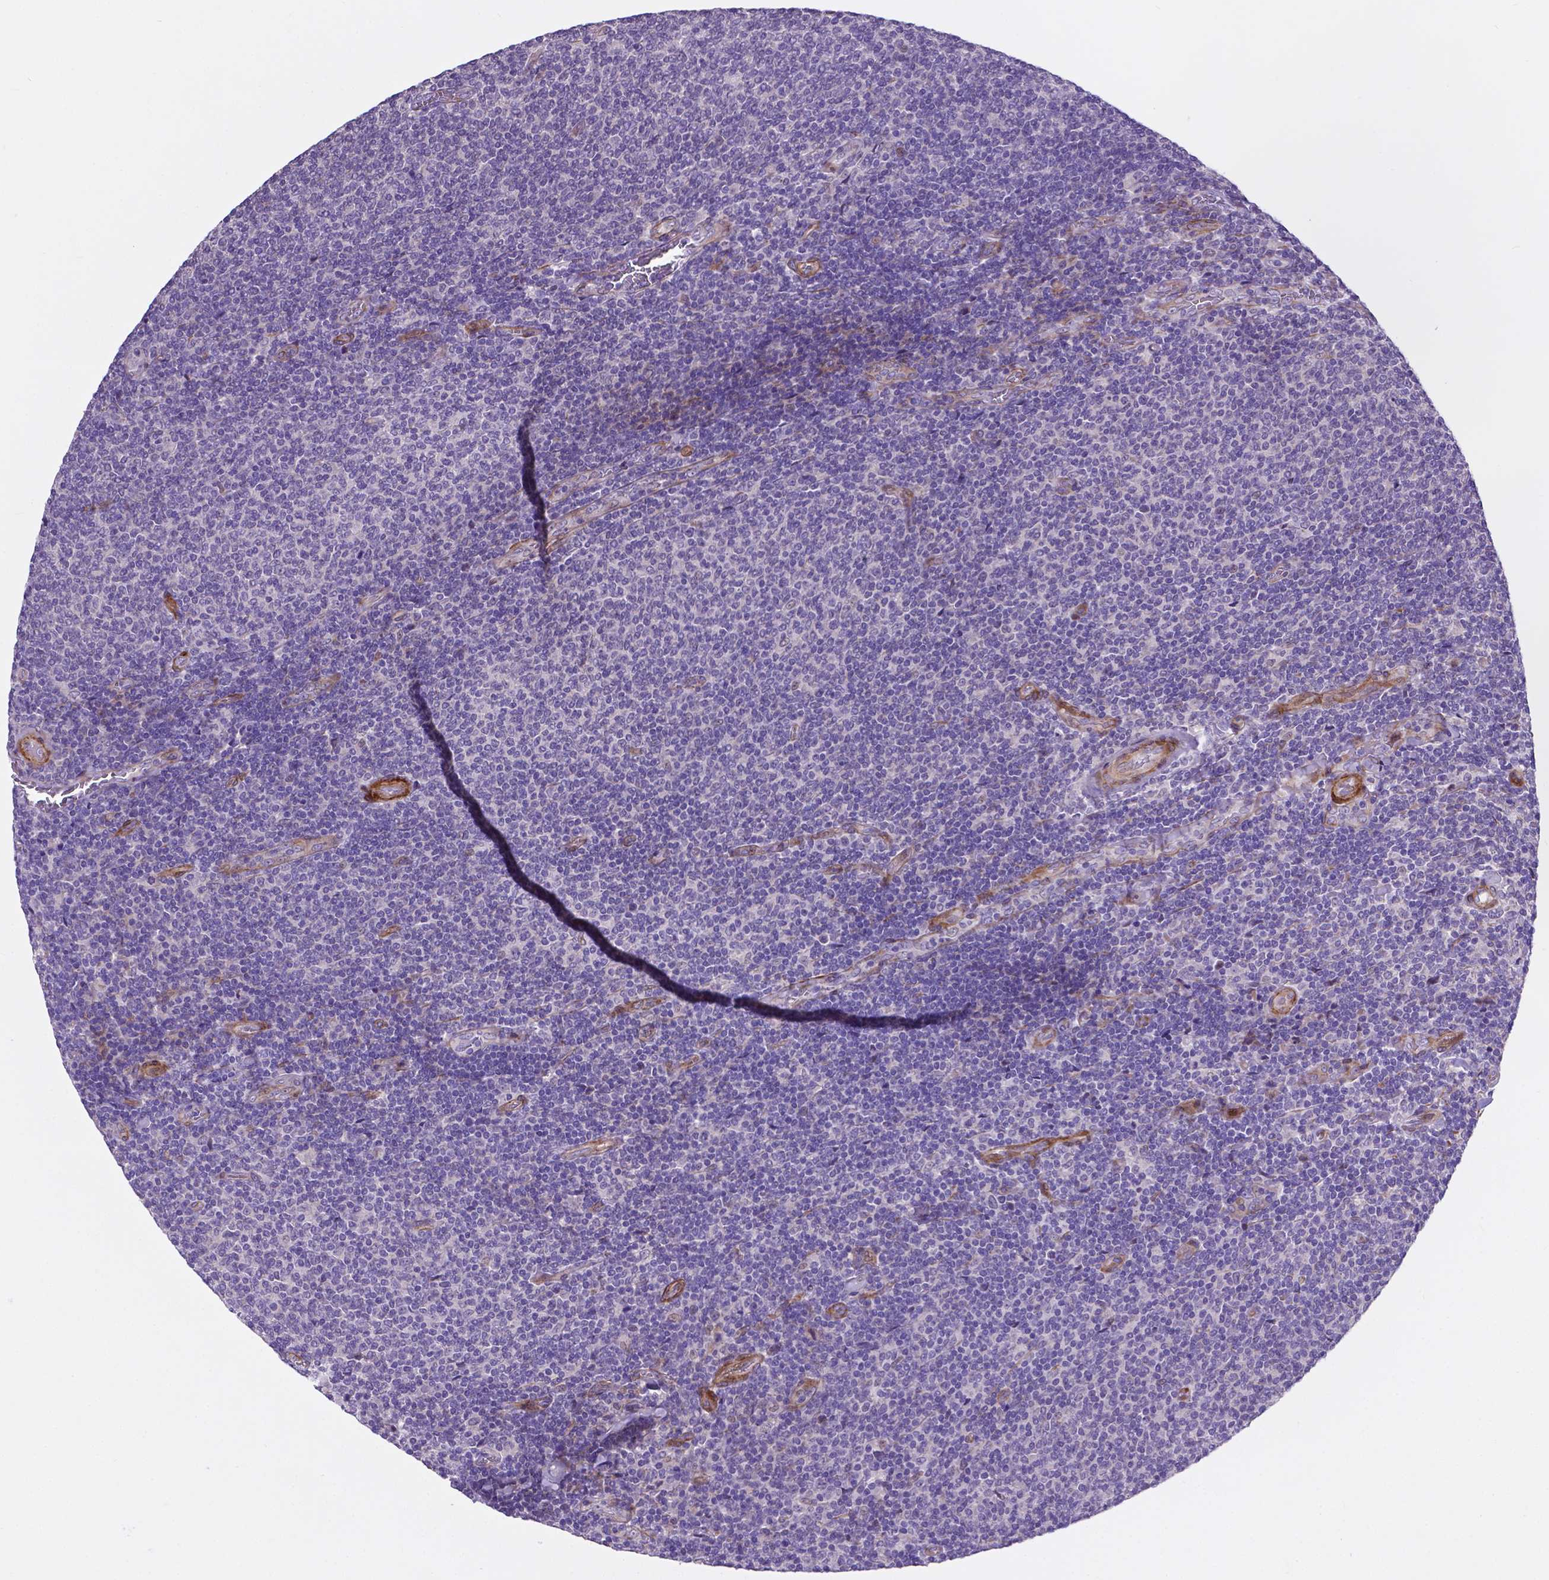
{"staining": {"intensity": "negative", "quantity": "none", "location": "none"}, "tissue": "lymphoma", "cell_type": "Tumor cells", "image_type": "cancer", "snomed": [{"axis": "morphology", "description": "Malignant lymphoma, non-Hodgkin's type, Low grade"}, {"axis": "topography", "description": "Lymph node"}], "caption": "The IHC histopathology image has no significant expression in tumor cells of lymphoma tissue.", "gene": "PFKFB4", "patient": {"sex": "male", "age": 52}}